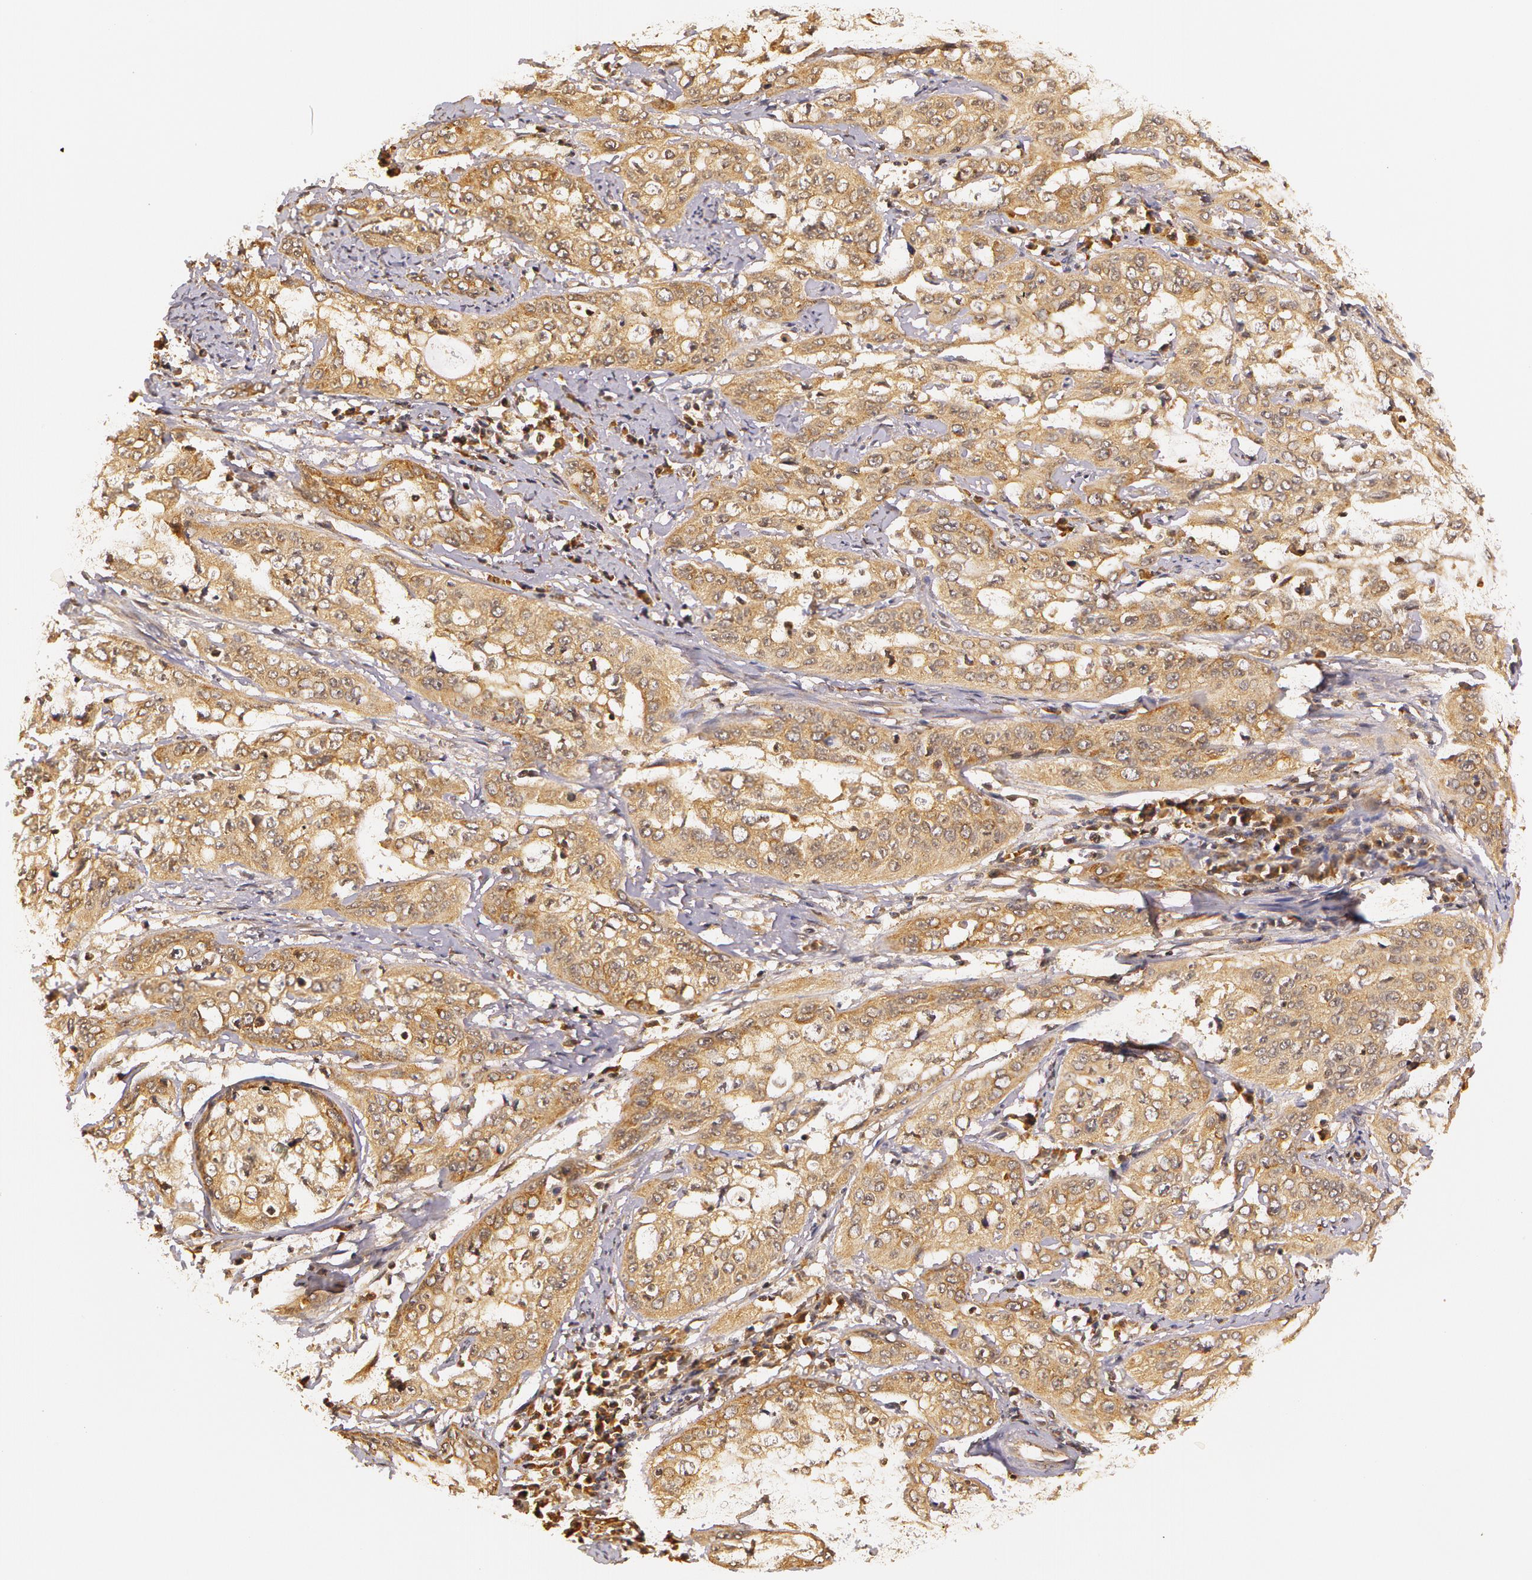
{"staining": {"intensity": "moderate", "quantity": ">75%", "location": "cytoplasmic/membranous"}, "tissue": "cervical cancer", "cell_type": "Tumor cells", "image_type": "cancer", "snomed": [{"axis": "morphology", "description": "Squamous cell carcinoma, NOS"}, {"axis": "topography", "description": "Cervix"}], "caption": "The micrograph reveals a brown stain indicating the presence of a protein in the cytoplasmic/membranous of tumor cells in squamous cell carcinoma (cervical).", "gene": "ASCC2", "patient": {"sex": "female", "age": 41}}